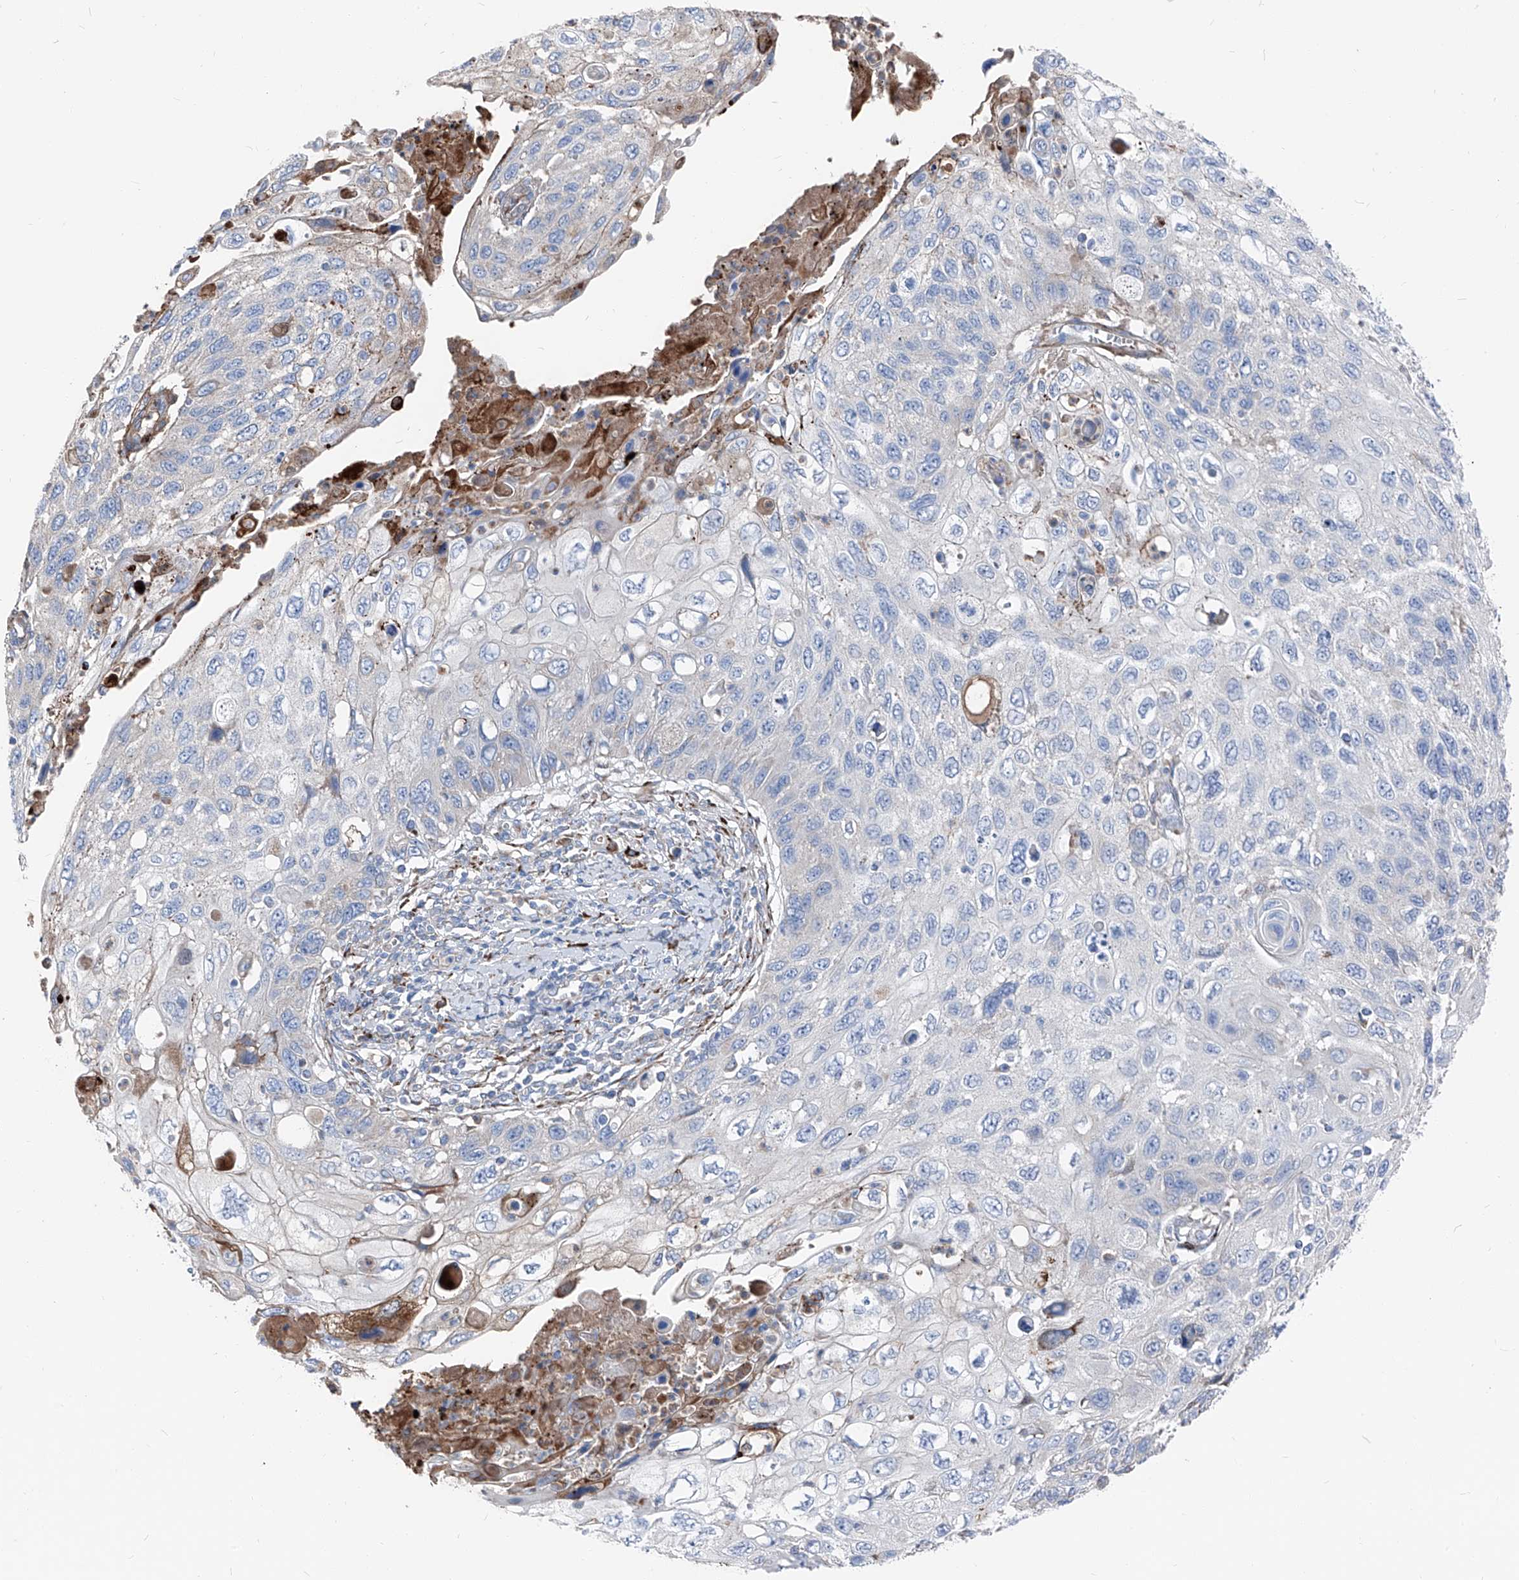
{"staining": {"intensity": "negative", "quantity": "none", "location": "none"}, "tissue": "cervical cancer", "cell_type": "Tumor cells", "image_type": "cancer", "snomed": [{"axis": "morphology", "description": "Squamous cell carcinoma, NOS"}, {"axis": "topography", "description": "Cervix"}], "caption": "This image is of cervical squamous cell carcinoma stained with IHC to label a protein in brown with the nuclei are counter-stained blue. There is no staining in tumor cells. (Immunohistochemistry, brightfield microscopy, high magnification).", "gene": "IFI27", "patient": {"sex": "female", "age": 70}}